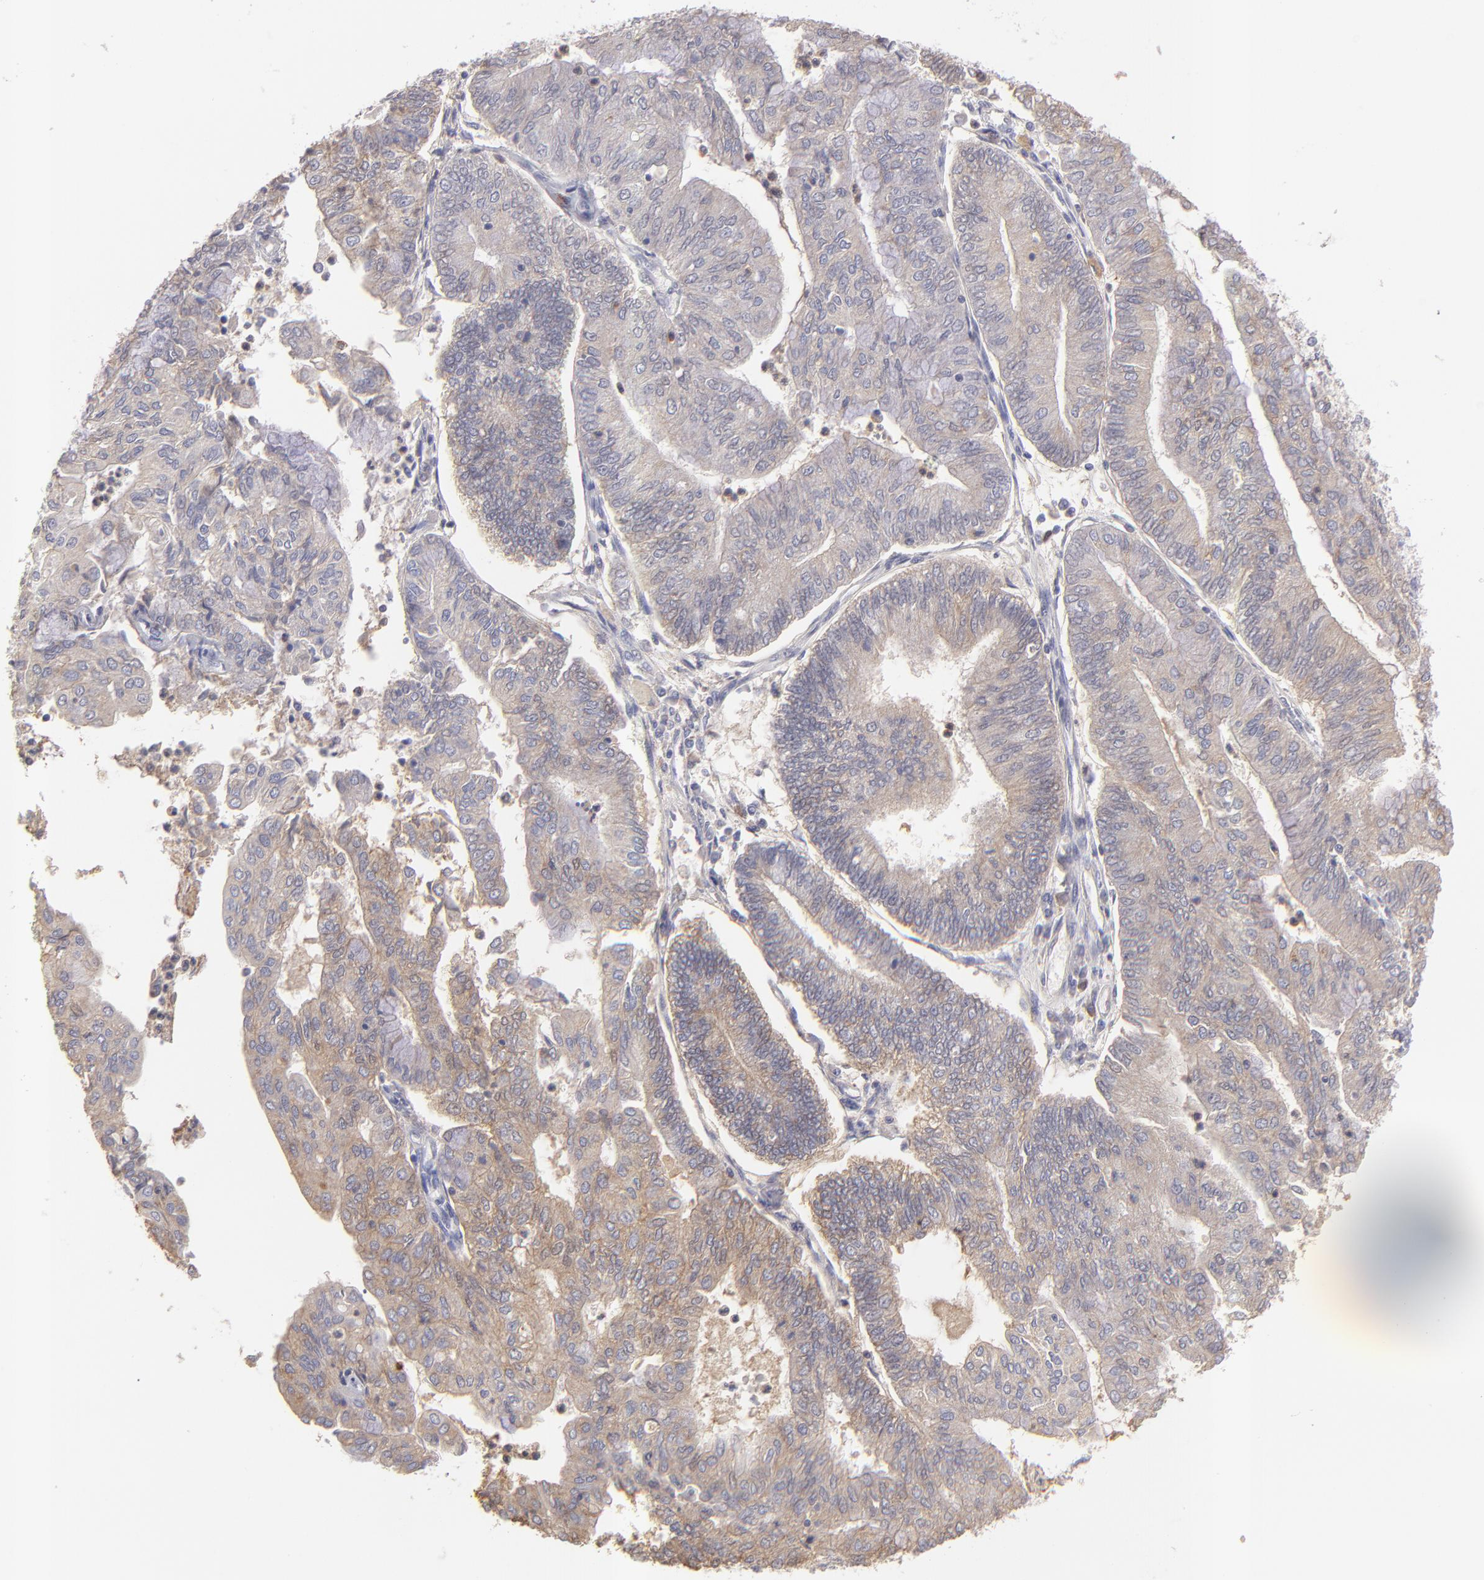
{"staining": {"intensity": "weak", "quantity": ">75%", "location": "cytoplasmic/membranous"}, "tissue": "endometrial cancer", "cell_type": "Tumor cells", "image_type": "cancer", "snomed": [{"axis": "morphology", "description": "Adenocarcinoma, NOS"}, {"axis": "topography", "description": "Endometrium"}], "caption": "The immunohistochemical stain highlights weak cytoplasmic/membranous staining in tumor cells of adenocarcinoma (endometrial) tissue.", "gene": "ABCC4", "patient": {"sex": "female", "age": 59}}